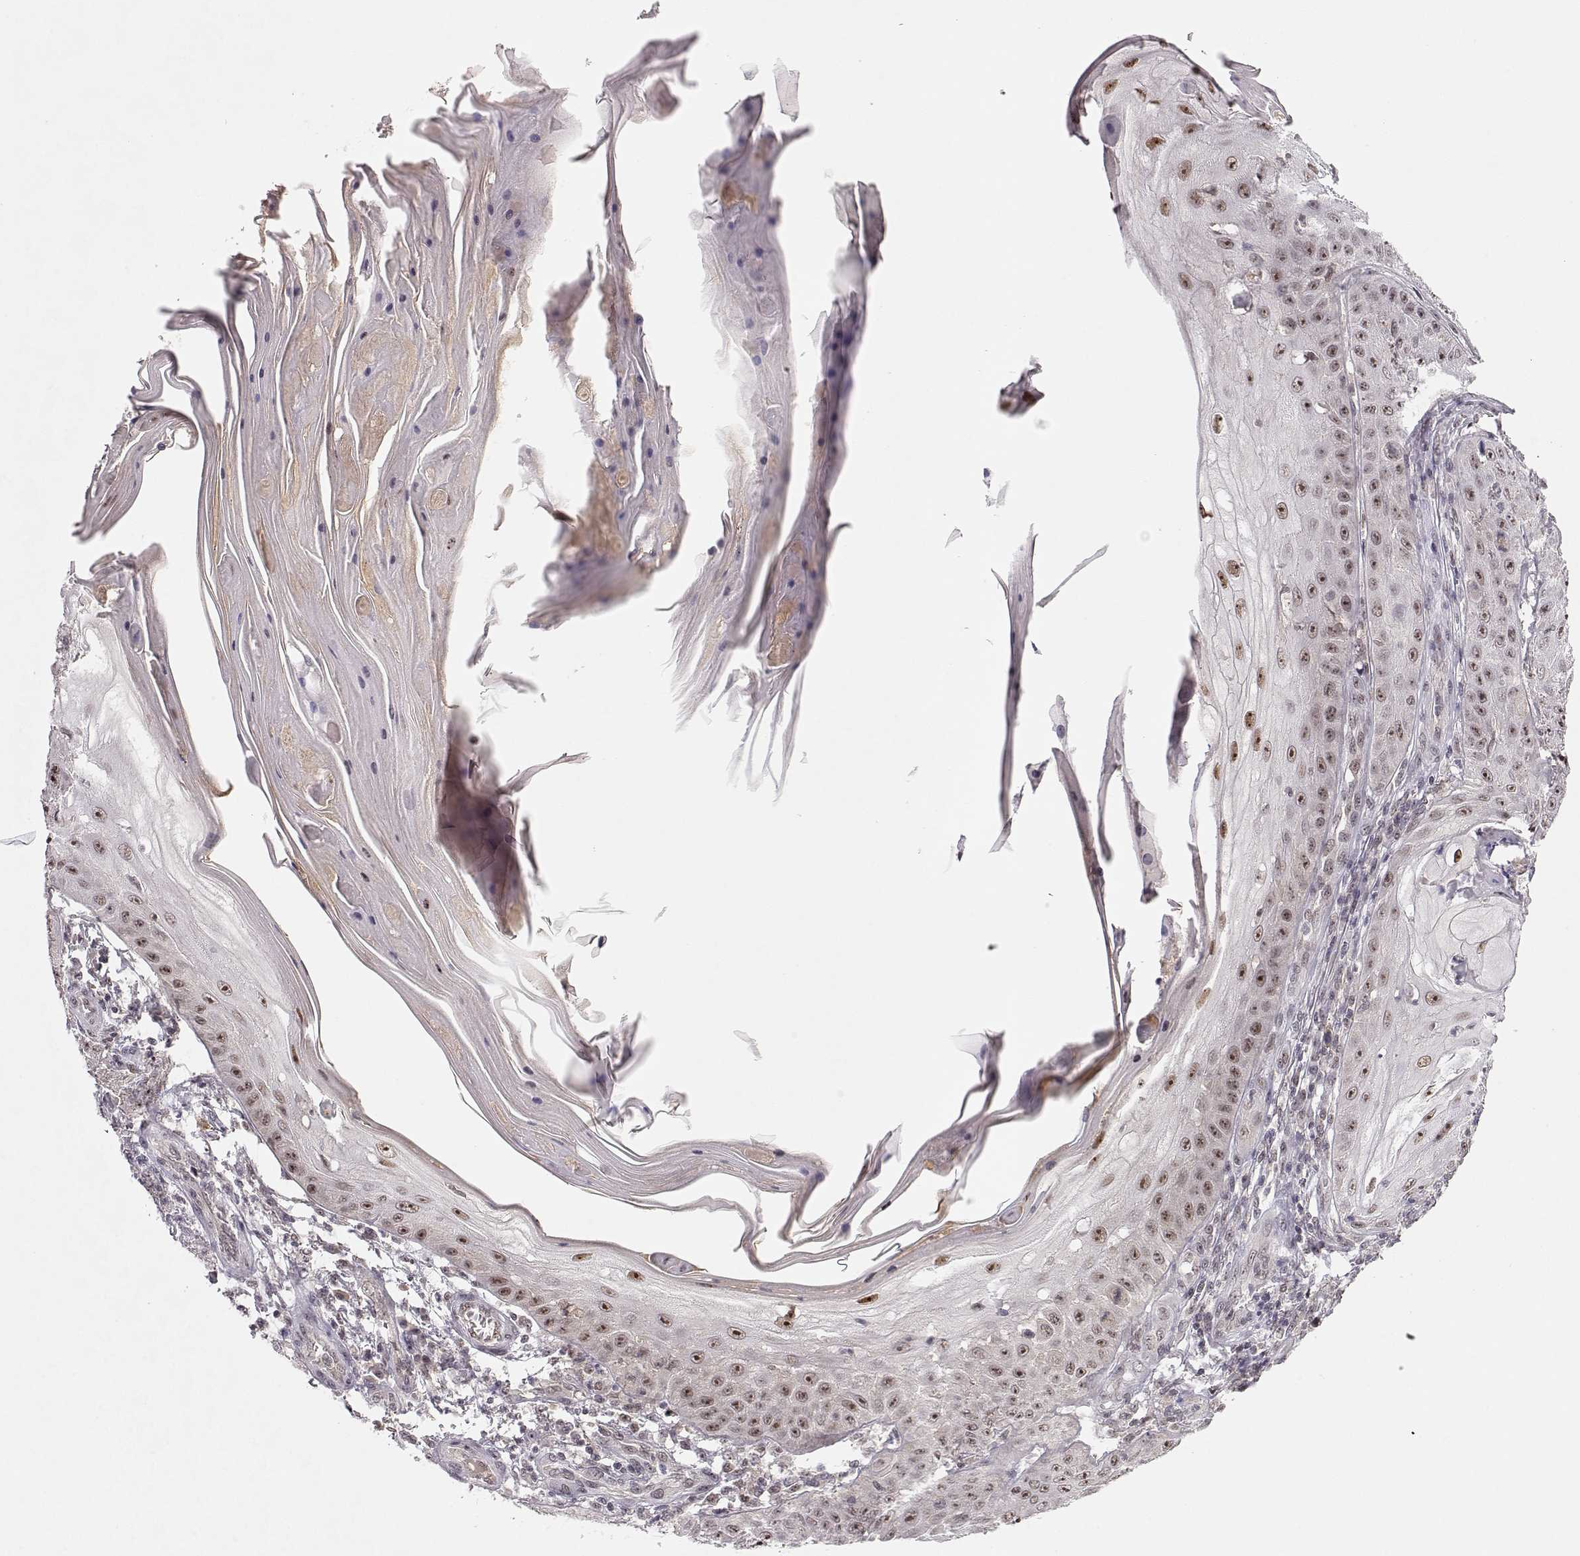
{"staining": {"intensity": "moderate", "quantity": "25%-75%", "location": "nuclear"}, "tissue": "skin cancer", "cell_type": "Tumor cells", "image_type": "cancer", "snomed": [{"axis": "morphology", "description": "Squamous cell carcinoma, NOS"}, {"axis": "topography", "description": "Skin"}], "caption": "IHC photomicrograph of human skin squamous cell carcinoma stained for a protein (brown), which displays medium levels of moderate nuclear staining in approximately 25%-75% of tumor cells.", "gene": "CSNK2A1", "patient": {"sex": "male", "age": 70}}